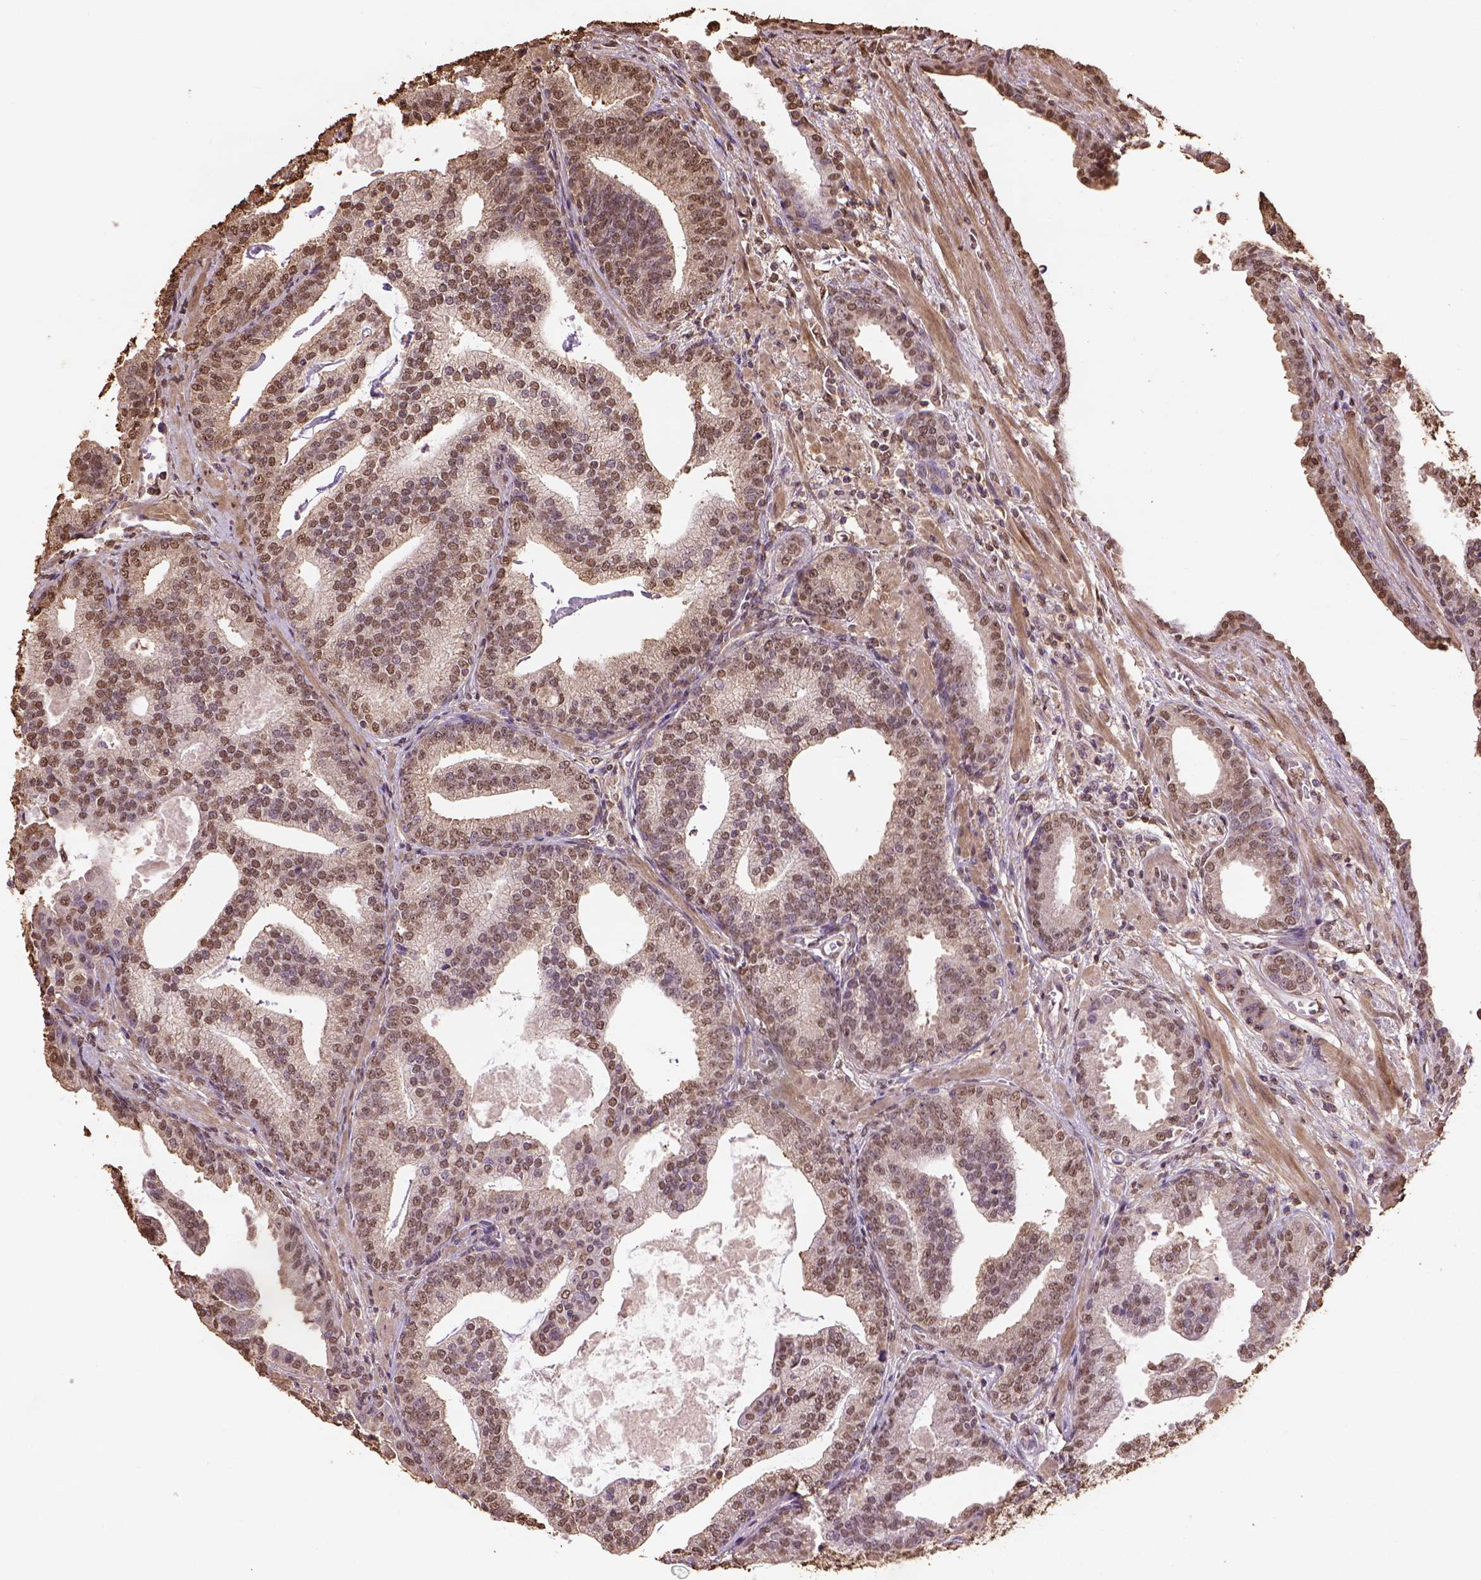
{"staining": {"intensity": "moderate", "quantity": ">75%", "location": "nuclear"}, "tissue": "prostate cancer", "cell_type": "Tumor cells", "image_type": "cancer", "snomed": [{"axis": "morphology", "description": "Adenocarcinoma, NOS"}, {"axis": "topography", "description": "Prostate"}], "caption": "There is medium levels of moderate nuclear positivity in tumor cells of prostate cancer, as demonstrated by immunohistochemical staining (brown color).", "gene": "CSTF2T", "patient": {"sex": "male", "age": 64}}